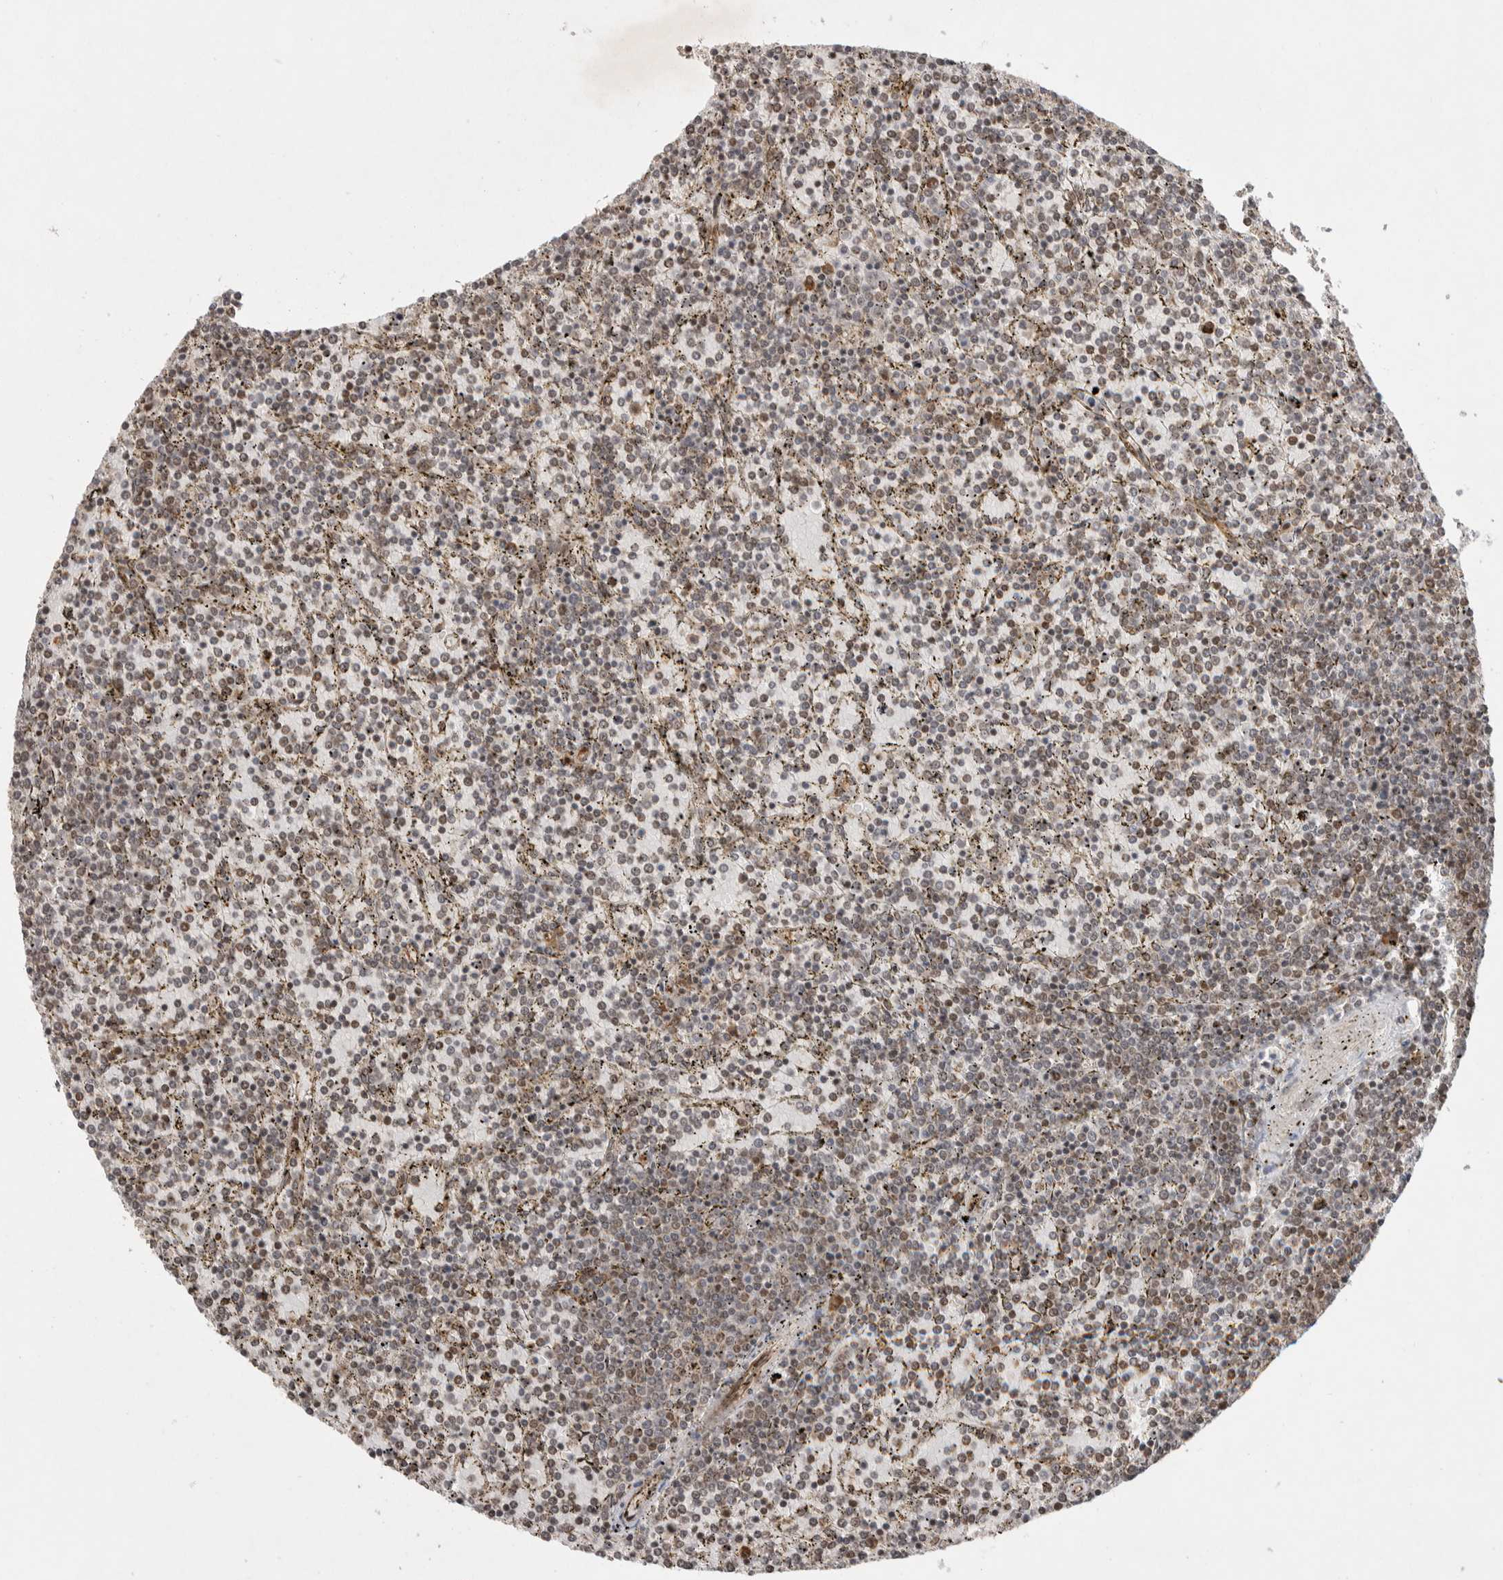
{"staining": {"intensity": "weak", "quantity": "25%-75%", "location": "nuclear"}, "tissue": "lymphoma", "cell_type": "Tumor cells", "image_type": "cancer", "snomed": [{"axis": "morphology", "description": "Malignant lymphoma, non-Hodgkin's type, Low grade"}, {"axis": "topography", "description": "Spleen"}], "caption": "Protein expression analysis of low-grade malignant lymphoma, non-Hodgkin's type exhibits weak nuclear expression in about 25%-75% of tumor cells.", "gene": "TOR1B", "patient": {"sex": "female", "age": 77}}